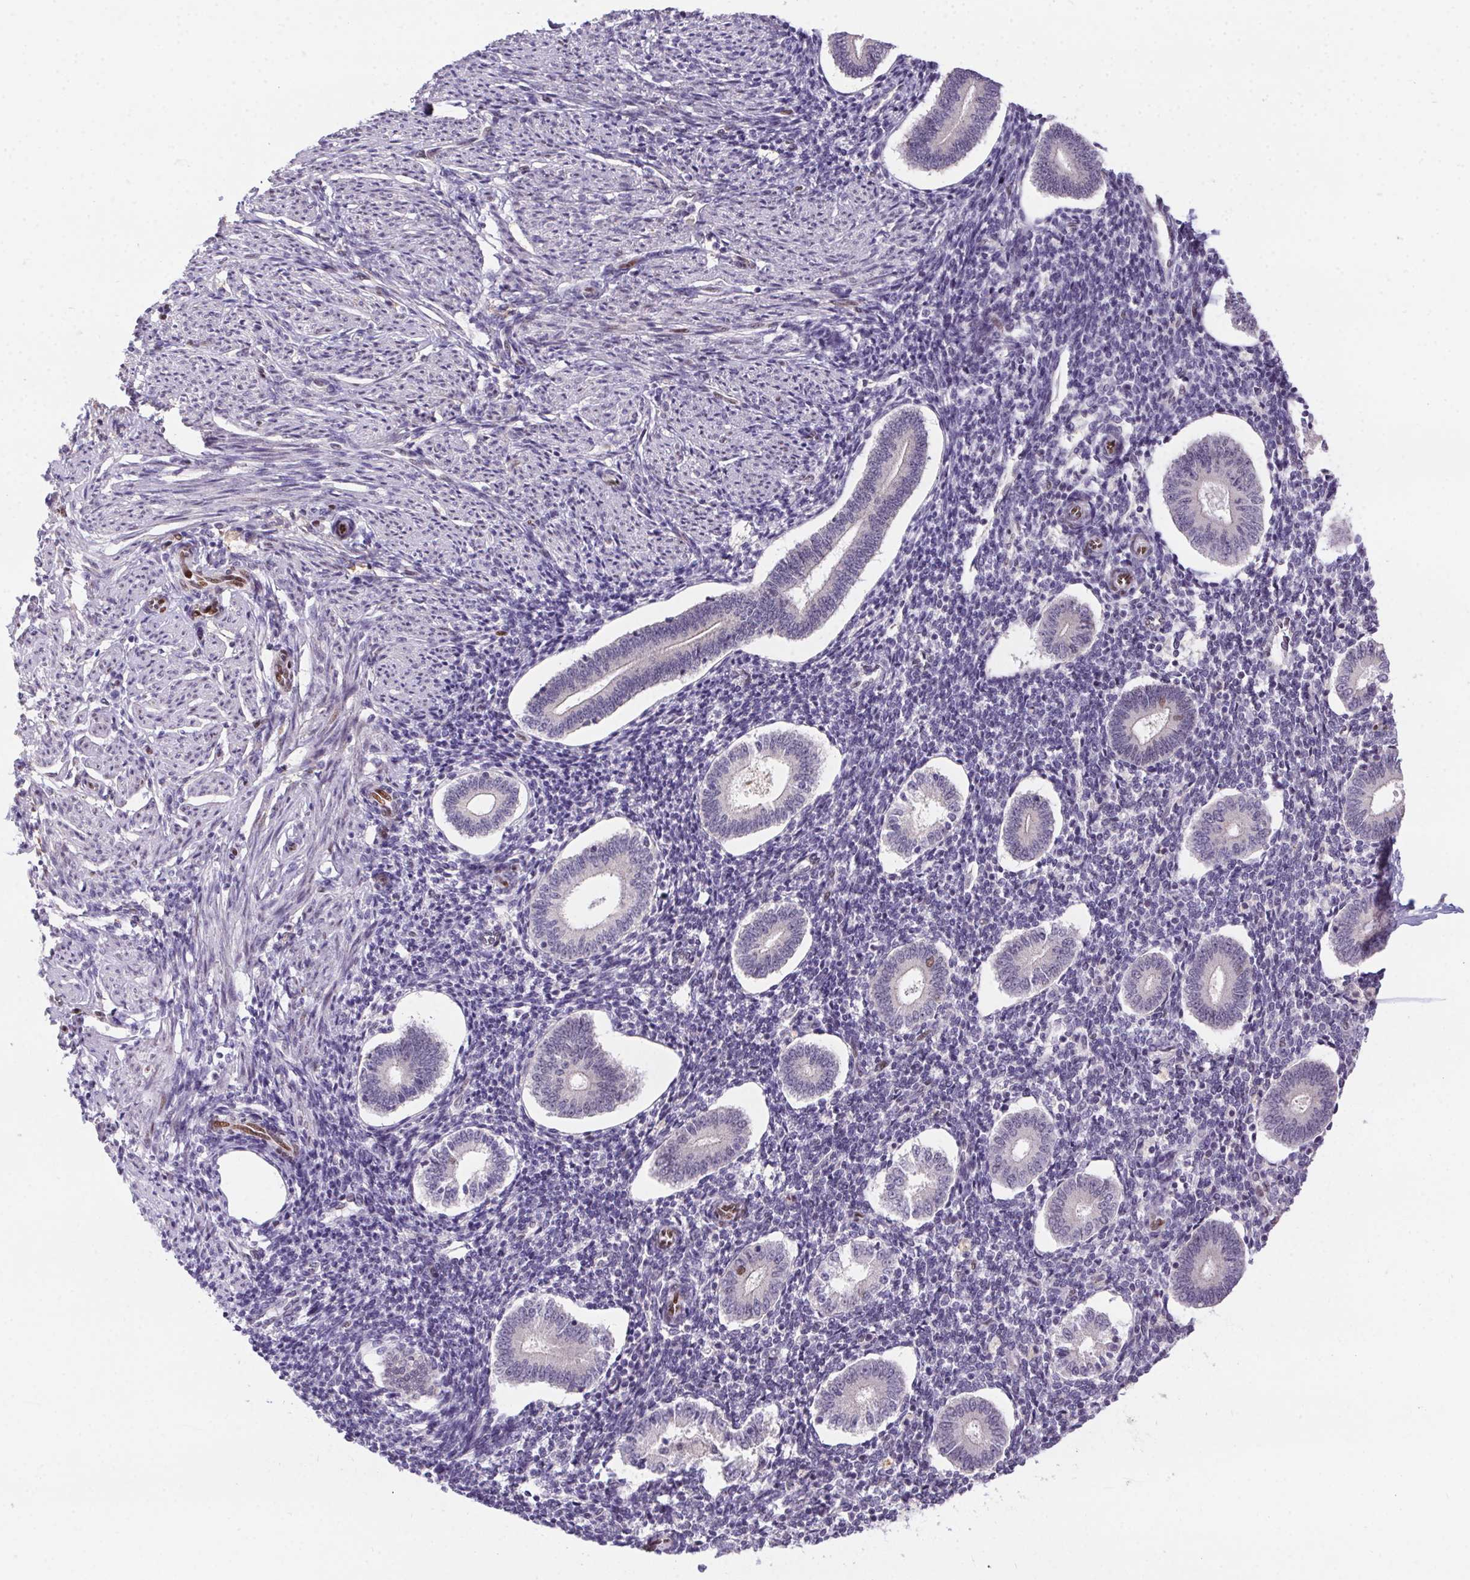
{"staining": {"intensity": "negative", "quantity": "none", "location": "none"}, "tissue": "endometrium", "cell_type": "Cells in endometrial stroma", "image_type": "normal", "snomed": [{"axis": "morphology", "description": "Normal tissue, NOS"}, {"axis": "topography", "description": "Endometrium"}], "caption": "Immunohistochemistry of unremarkable endometrium exhibits no positivity in cells in endometrial stroma.", "gene": "SP9", "patient": {"sex": "female", "age": 40}}